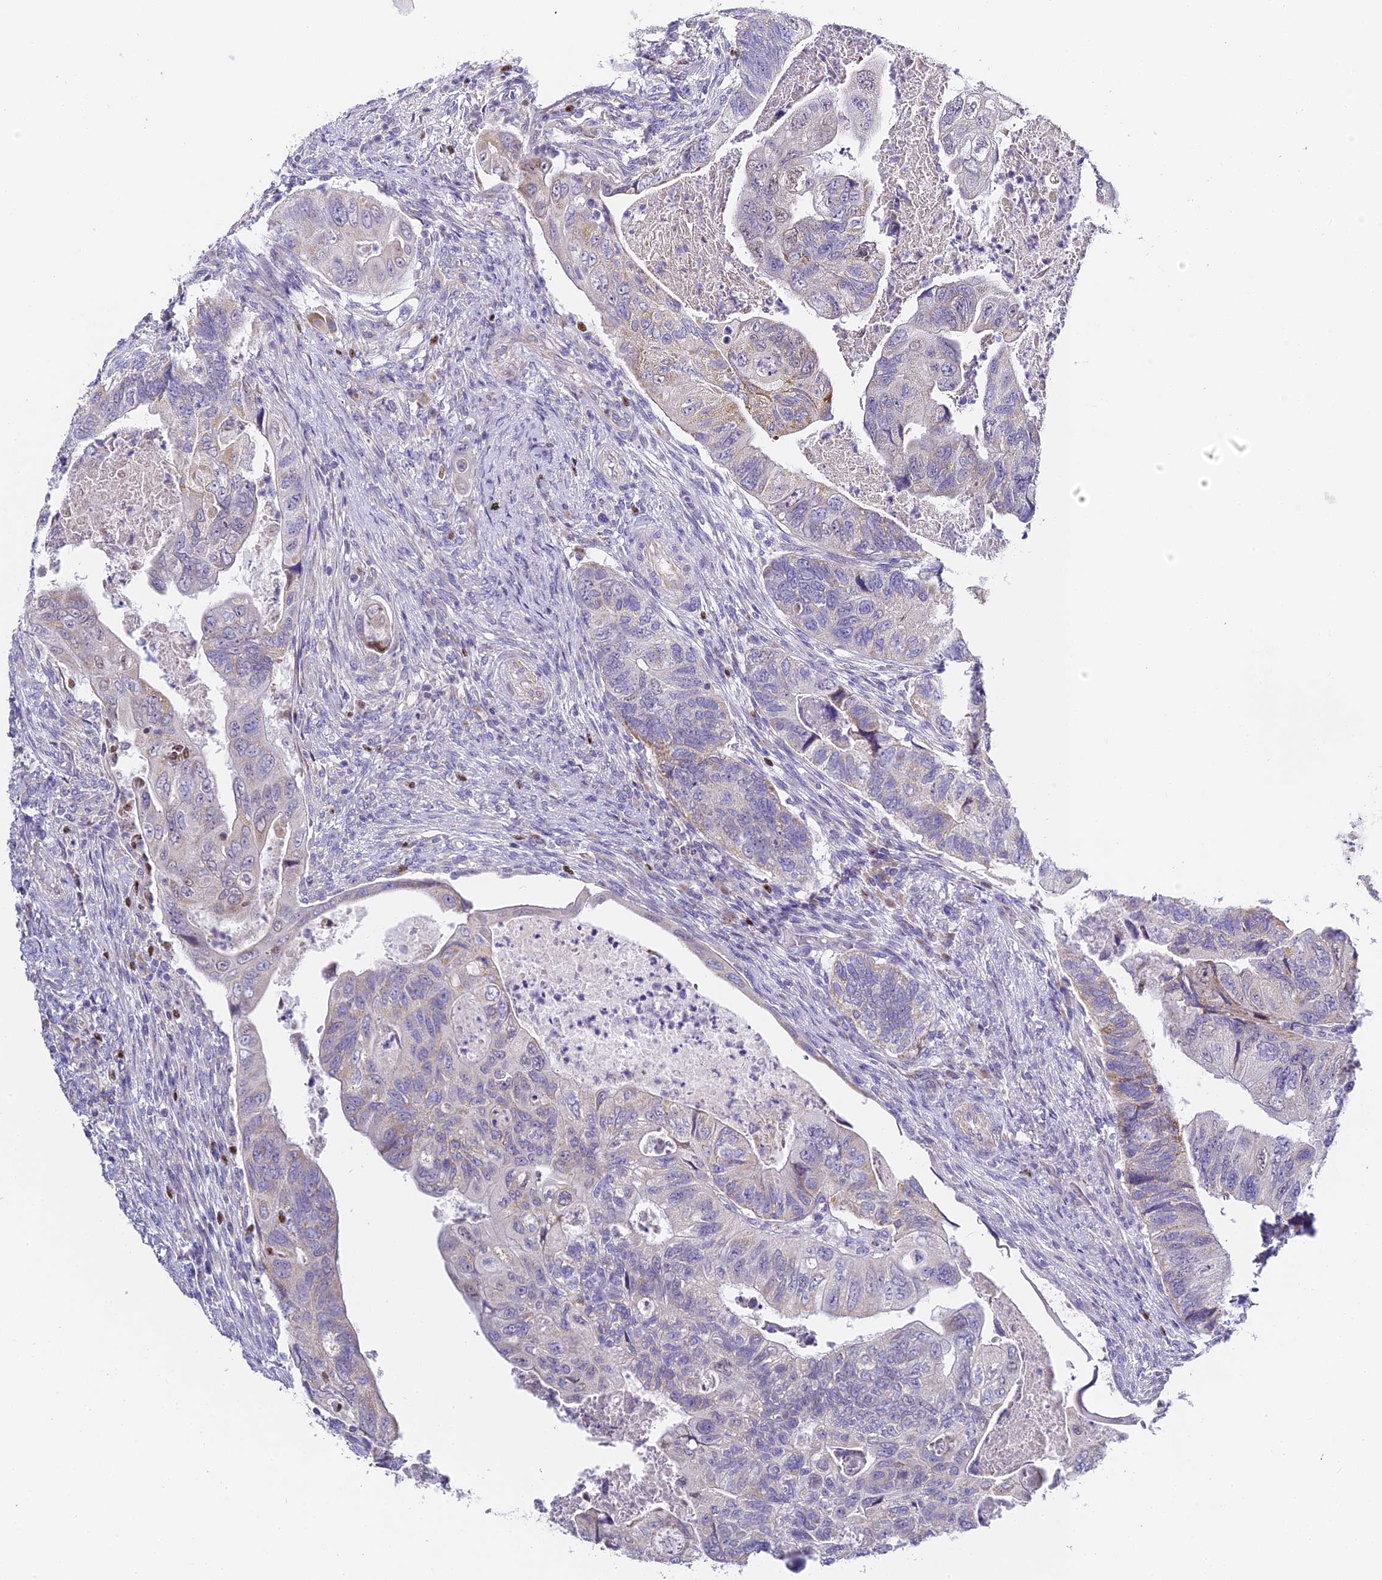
{"staining": {"intensity": "weak", "quantity": "<25%", "location": "cytoplasmic/membranous"}, "tissue": "colorectal cancer", "cell_type": "Tumor cells", "image_type": "cancer", "snomed": [{"axis": "morphology", "description": "Adenocarcinoma, NOS"}, {"axis": "topography", "description": "Rectum"}], "caption": "IHC of human colorectal cancer (adenocarcinoma) exhibits no staining in tumor cells. The staining is performed using DAB brown chromogen with nuclei counter-stained in using hematoxylin.", "gene": "SERP1", "patient": {"sex": "male", "age": 63}}